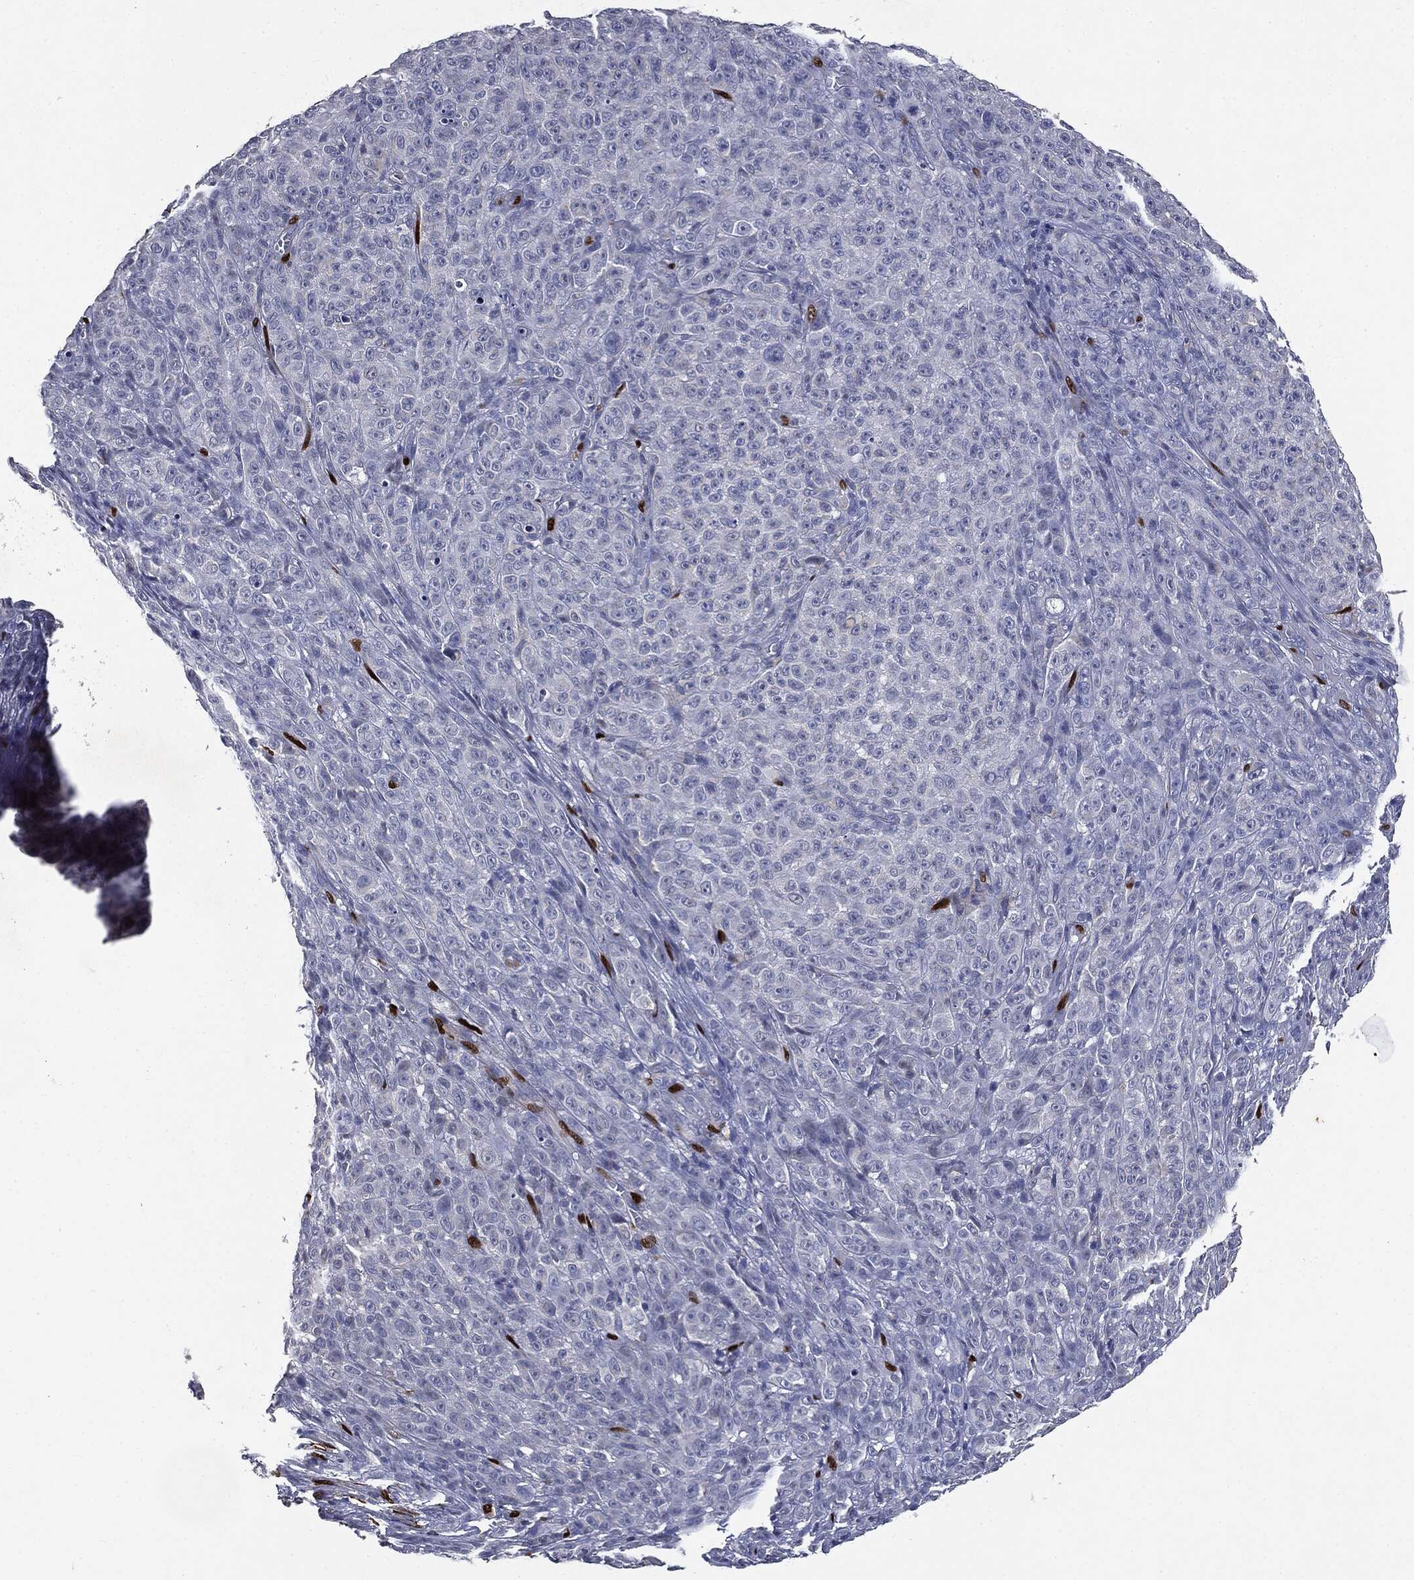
{"staining": {"intensity": "negative", "quantity": "none", "location": "none"}, "tissue": "melanoma", "cell_type": "Tumor cells", "image_type": "cancer", "snomed": [{"axis": "morphology", "description": "Malignant melanoma, NOS"}, {"axis": "topography", "description": "Skin"}], "caption": "IHC histopathology image of neoplastic tissue: human melanoma stained with DAB displays no significant protein expression in tumor cells.", "gene": "CASD1", "patient": {"sex": "female", "age": 82}}